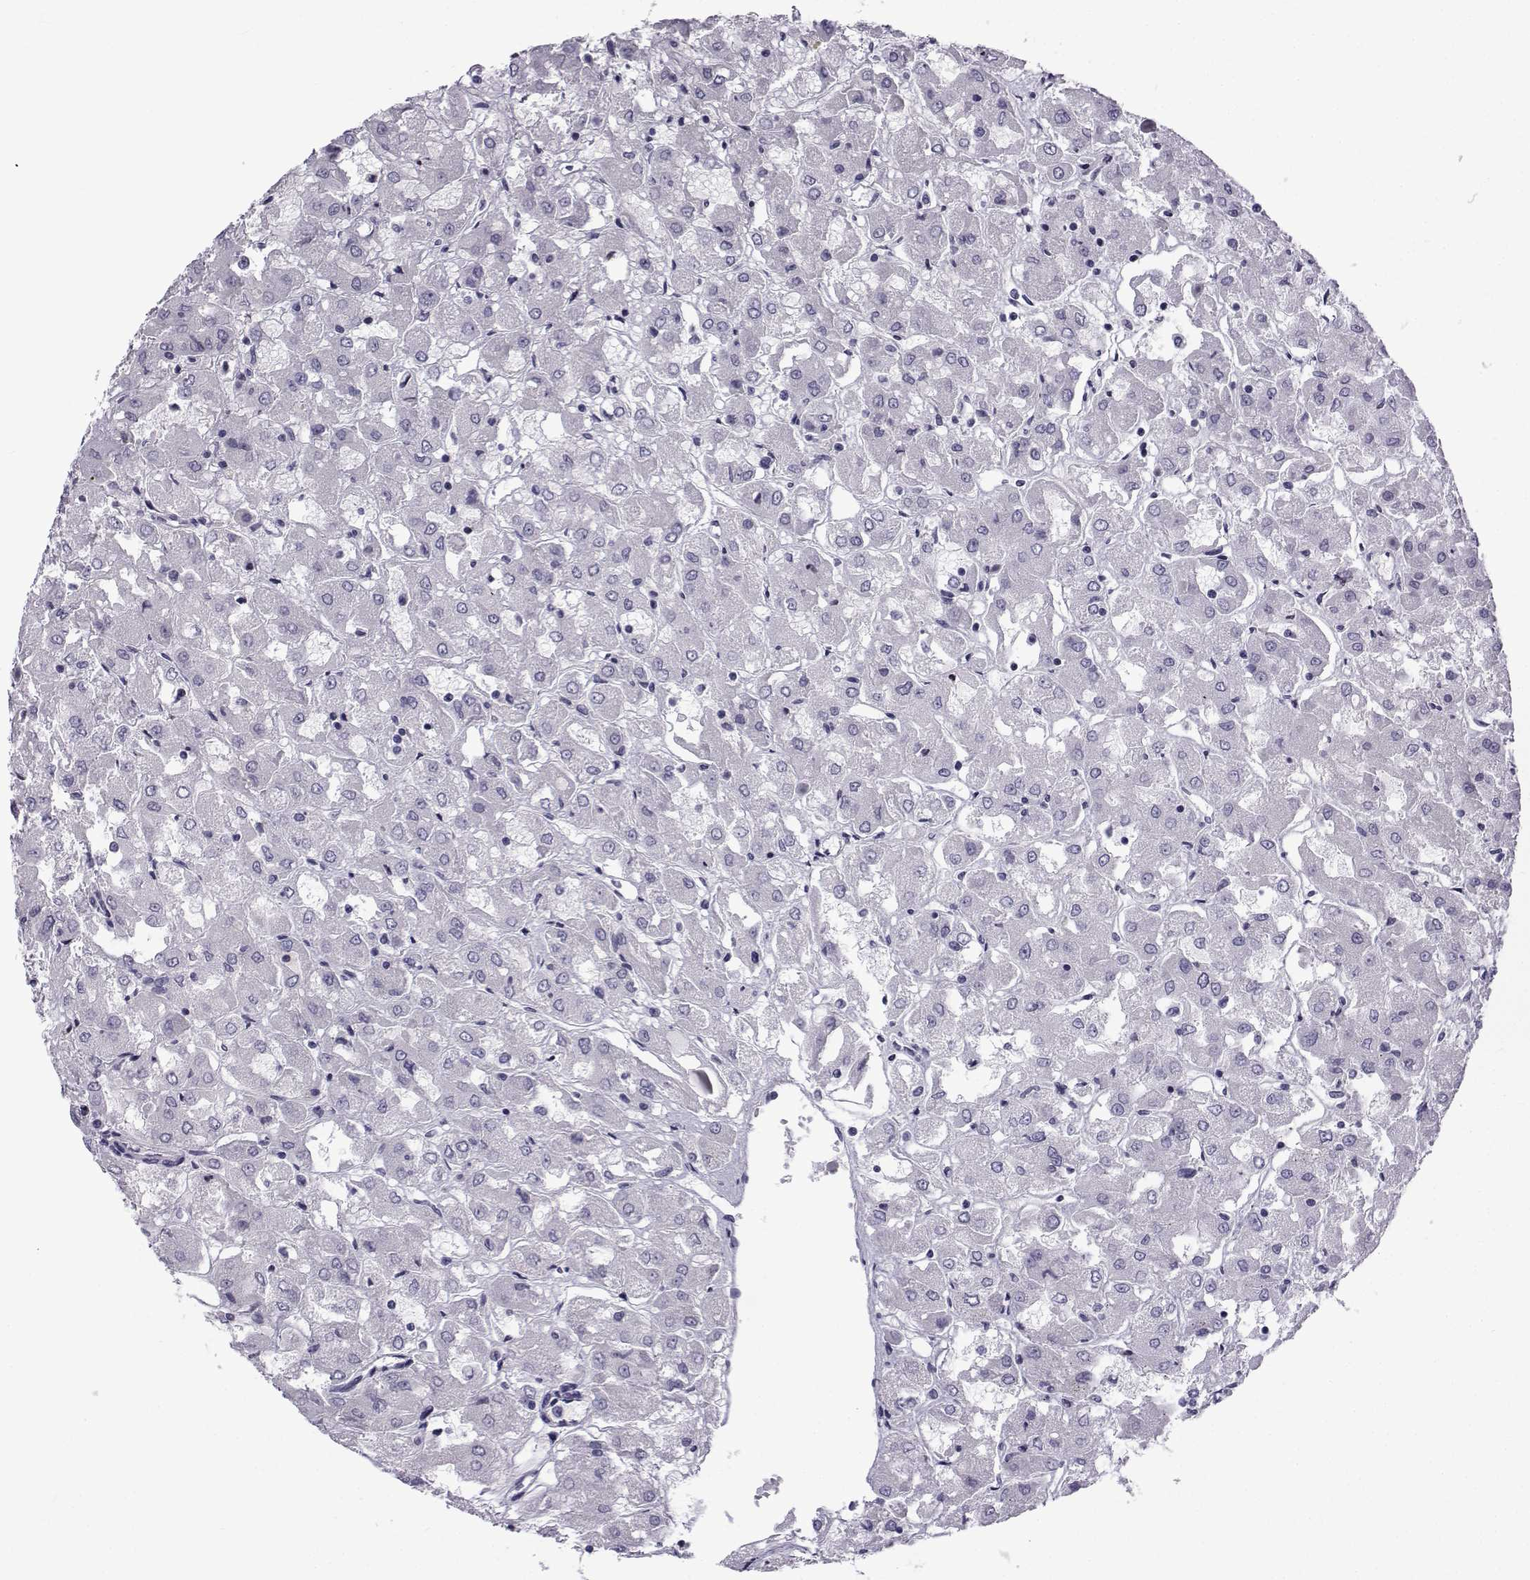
{"staining": {"intensity": "negative", "quantity": "none", "location": "none"}, "tissue": "renal cancer", "cell_type": "Tumor cells", "image_type": "cancer", "snomed": [{"axis": "morphology", "description": "Adenocarcinoma, NOS"}, {"axis": "topography", "description": "Kidney"}], "caption": "Tumor cells show no significant expression in renal adenocarcinoma.", "gene": "SPANXD", "patient": {"sex": "male", "age": 72}}